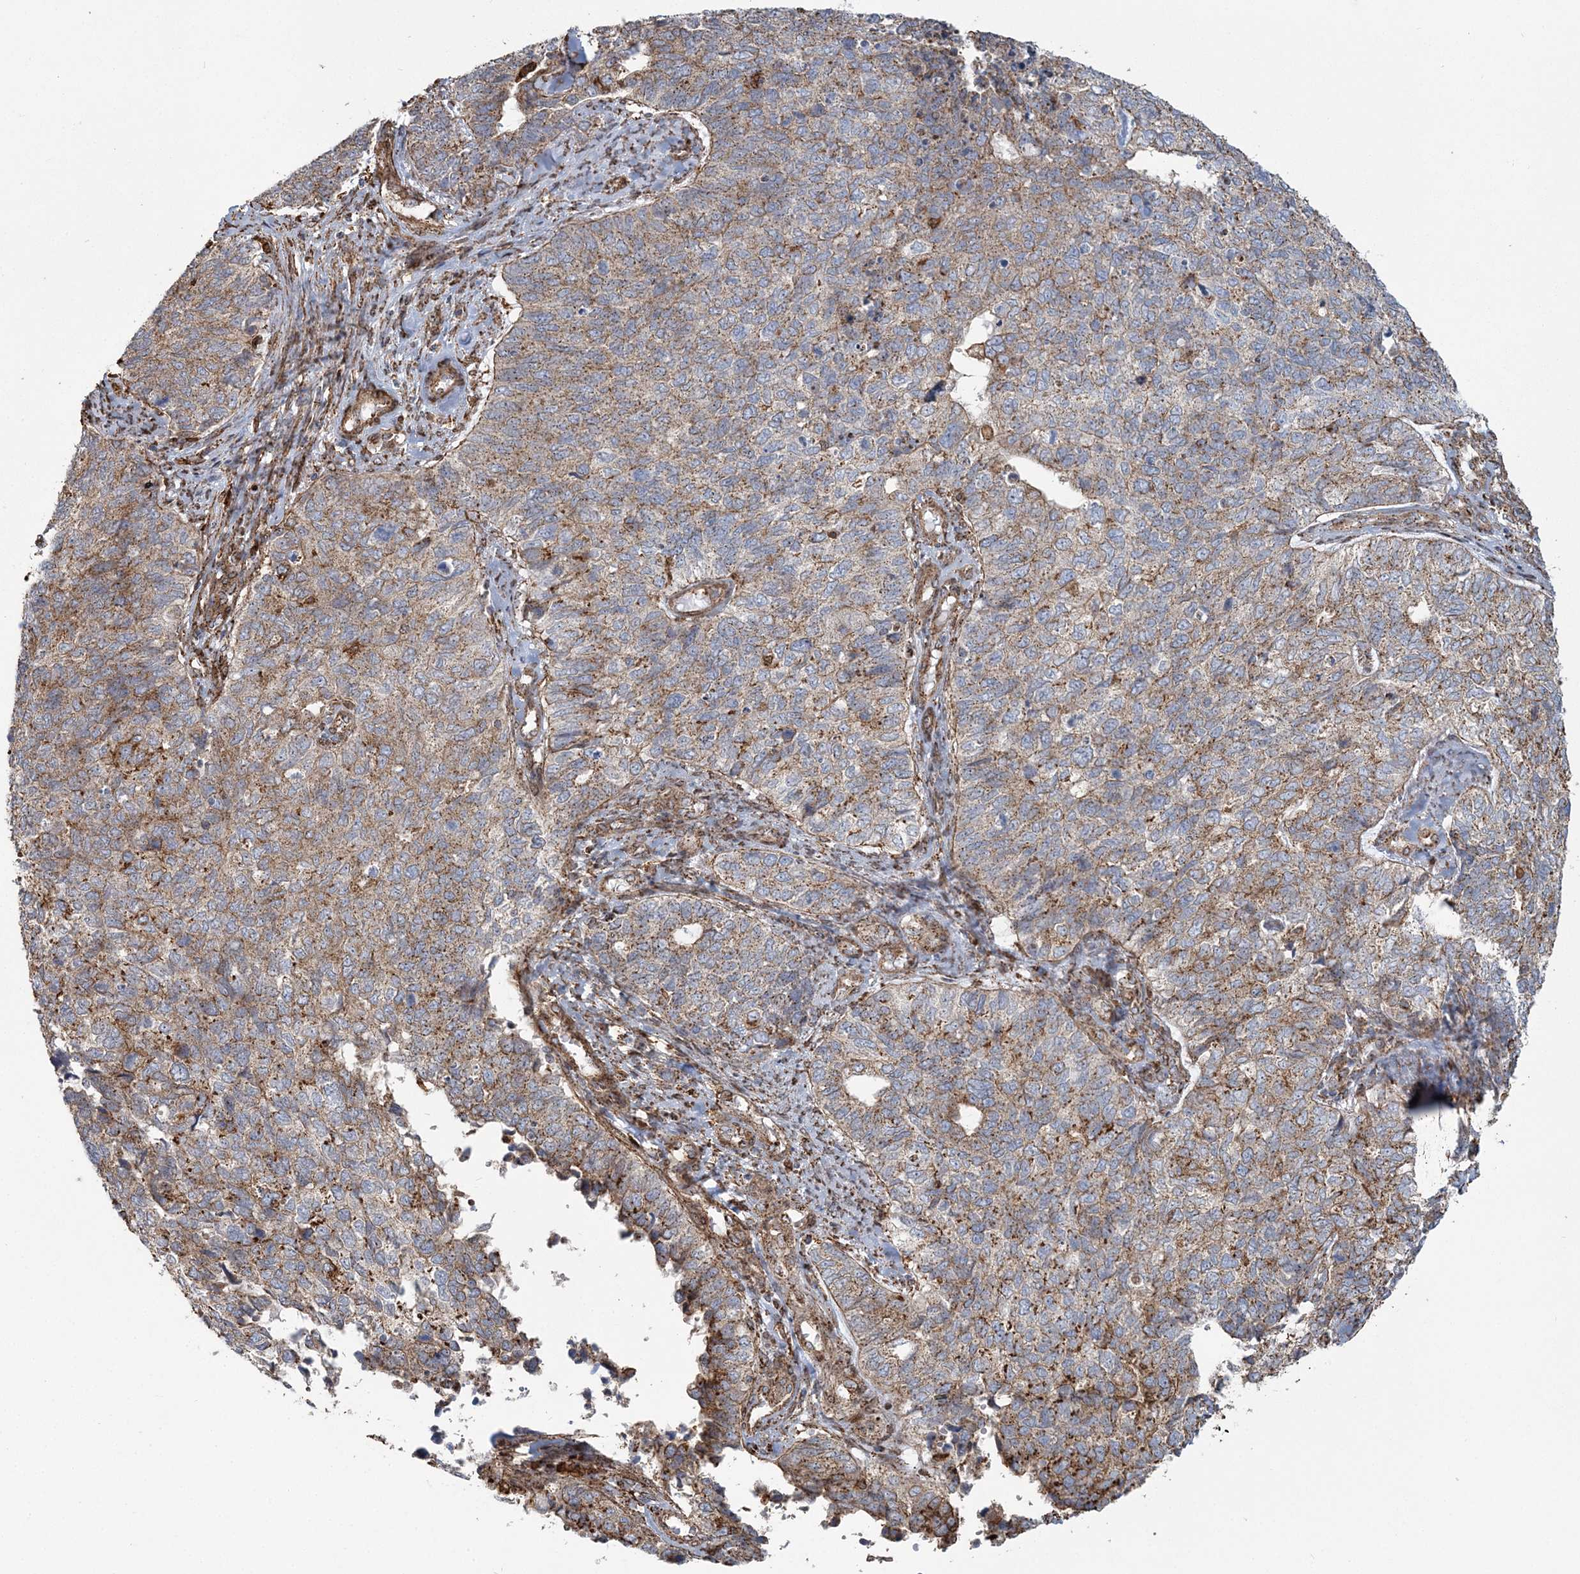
{"staining": {"intensity": "moderate", "quantity": ">75%", "location": "cytoplasmic/membranous"}, "tissue": "cervical cancer", "cell_type": "Tumor cells", "image_type": "cancer", "snomed": [{"axis": "morphology", "description": "Squamous cell carcinoma, NOS"}, {"axis": "topography", "description": "Cervix"}], "caption": "IHC histopathology image of human cervical squamous cell carcinoma stained for a protein (brown), which demonstrates medium levels of moderate cytoplasmic/membranous expression in about >75% of tumor cells.", "gene": "TRAF3IP2", "patient": {"sex": "female", "age": 63}}